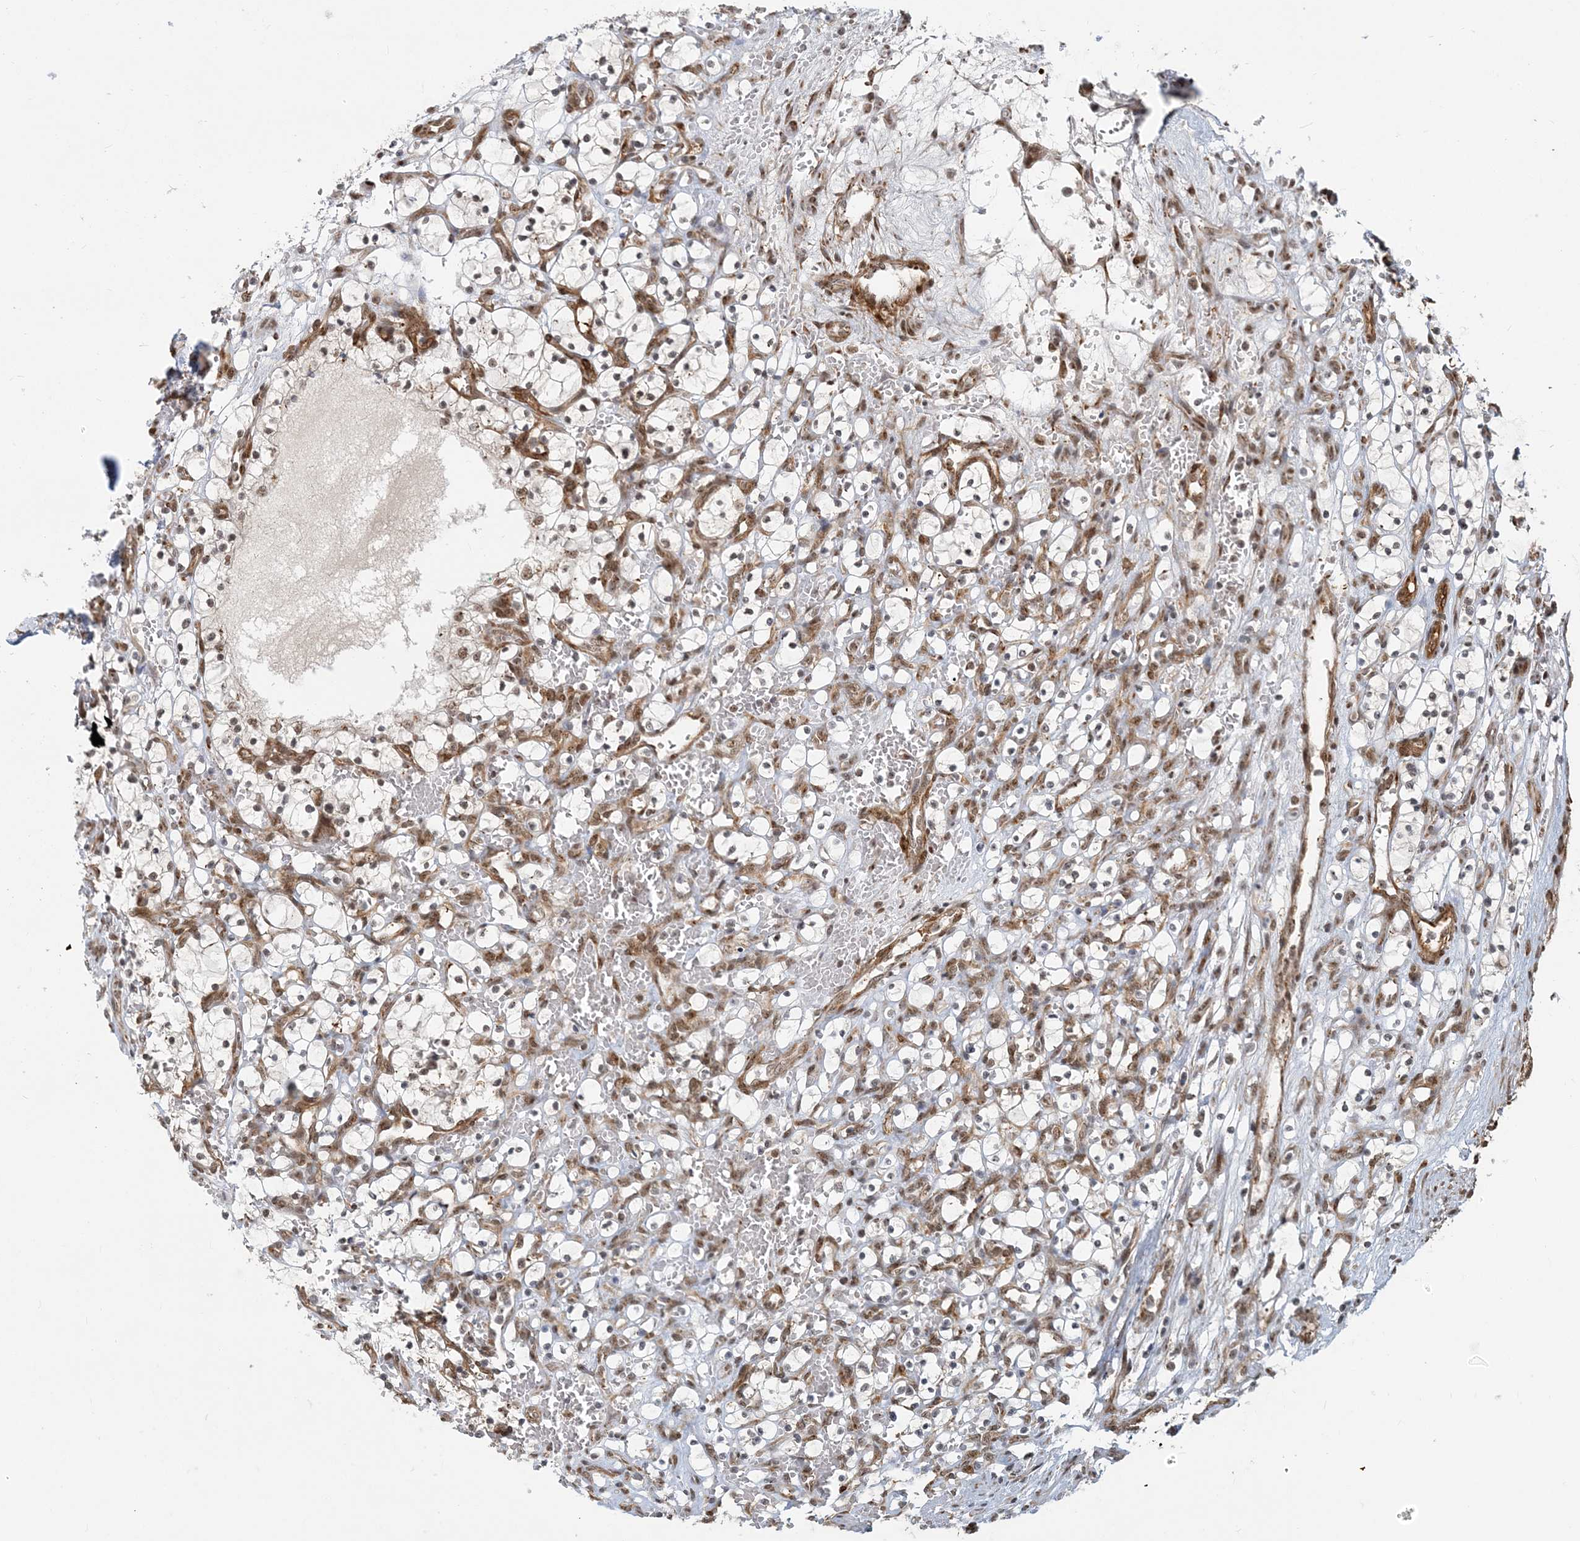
{"staining": {"intensity": "negative", "quantity": "none", "location": "none"}, "tissue": "renal cancer", "cell_type": "Tumor cells", "image_type": "cancer", "snomed": [{"axis": "morphology", "description": "Adenocarcinoma, NOS"}, {"axis": "topography", "description": "Kidney"}], "caption": "Tumor cells are negative for brown protein staining in renal adenocarcinoma.", "gene": "PLRG1", "patient": {"sex": "female", "age": 69}}